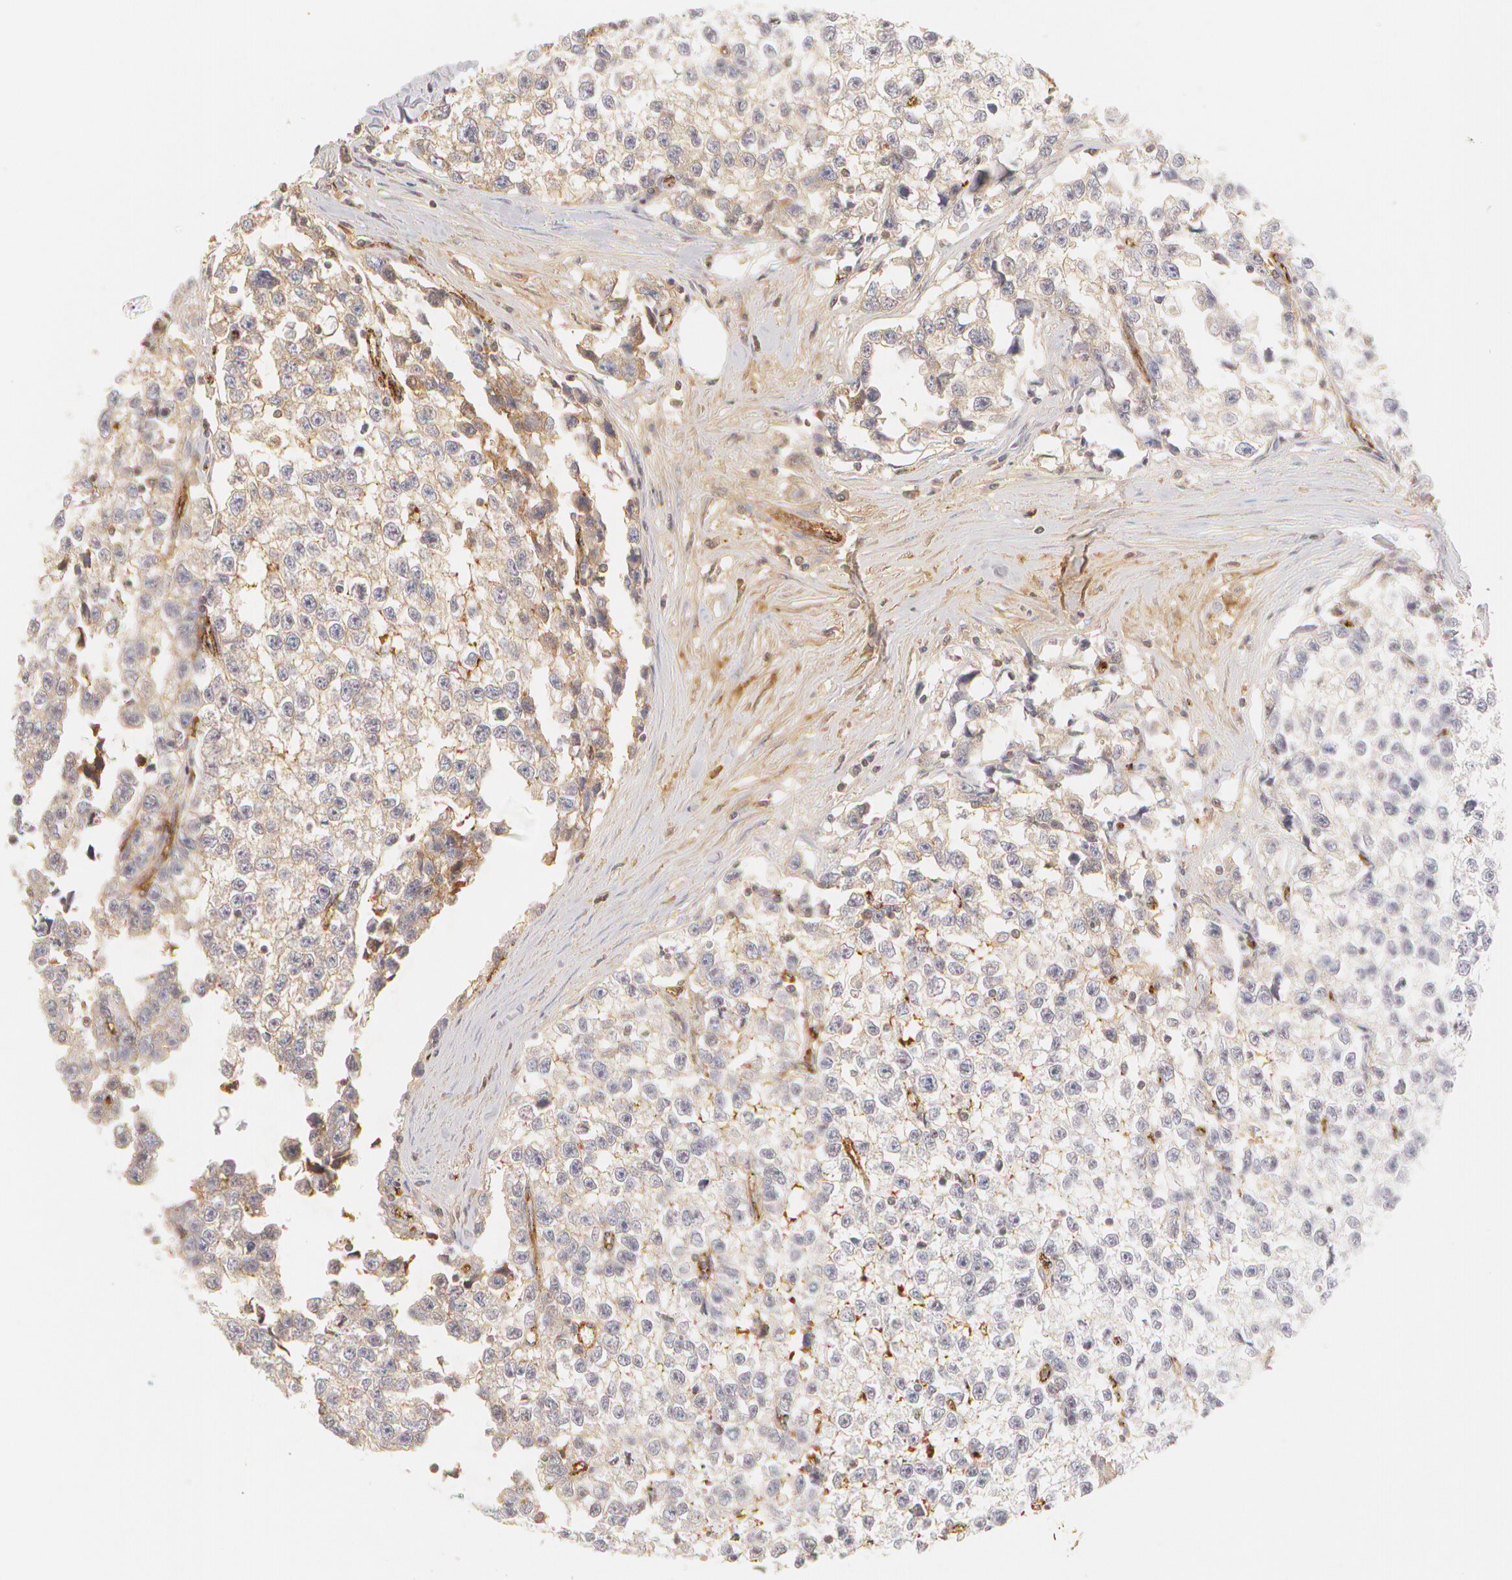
{"staining": {"intensity": "negative", "quantity": "none", "location": "none"}, "tissue": "testis cancer", "cell_type": "Tumor cells", "image_type": "cancer", "snomed": [{"axis": "morphology", "description": "Seminoma, NOS"}, {"axis": "morphology", "description": "Carcinoma, Embryonal, NOS"}, {"axis": "topography", "description": "Testis"}], "caption": "High power microscopy image of an immunohistochemistry histopathology image of testis cancer (embryonal carcinoma), revealing no significant positivity in tumor cells.", "gene": "VWF", "patient": {"sex": "male", "age": 30}}